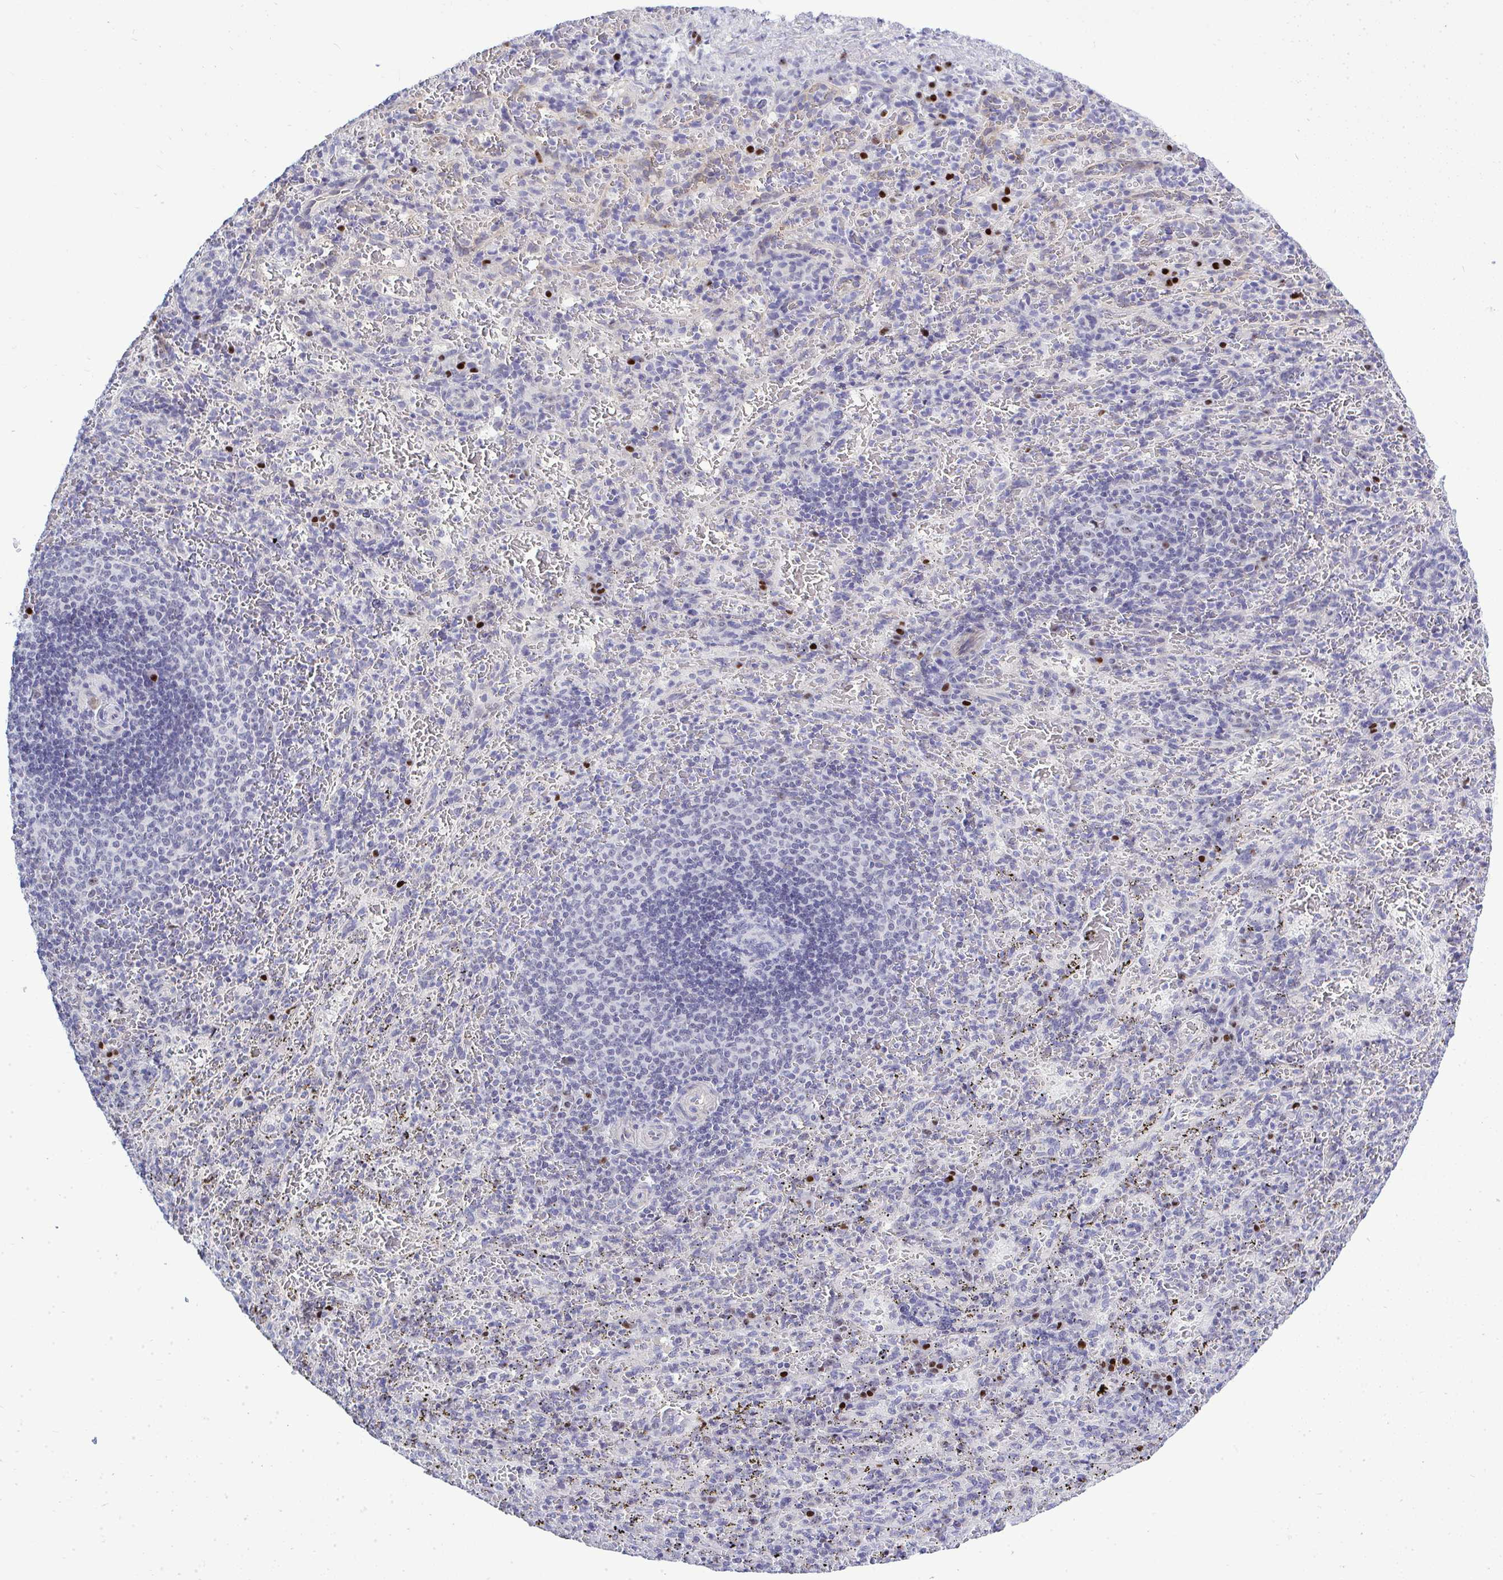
{"staining": {"intensity": "strong", "quantity": "<25%", "location": "nuclear"}, "tissue": "spleen", "cell_type": "Cells in red pulp", "image_type": "normal", "snomed": [{"axis": "morphology", "description": "Normal tissue, NOS"}, {"axis": "topography", "description": "Spleen"}], "caption": "Protein expression analysis of normal spleen shows strong nuclear expression in about <25% of cells in red pulp.", "gene": "SLC25A51", "patient": {"sex": "male", "age": 57}}